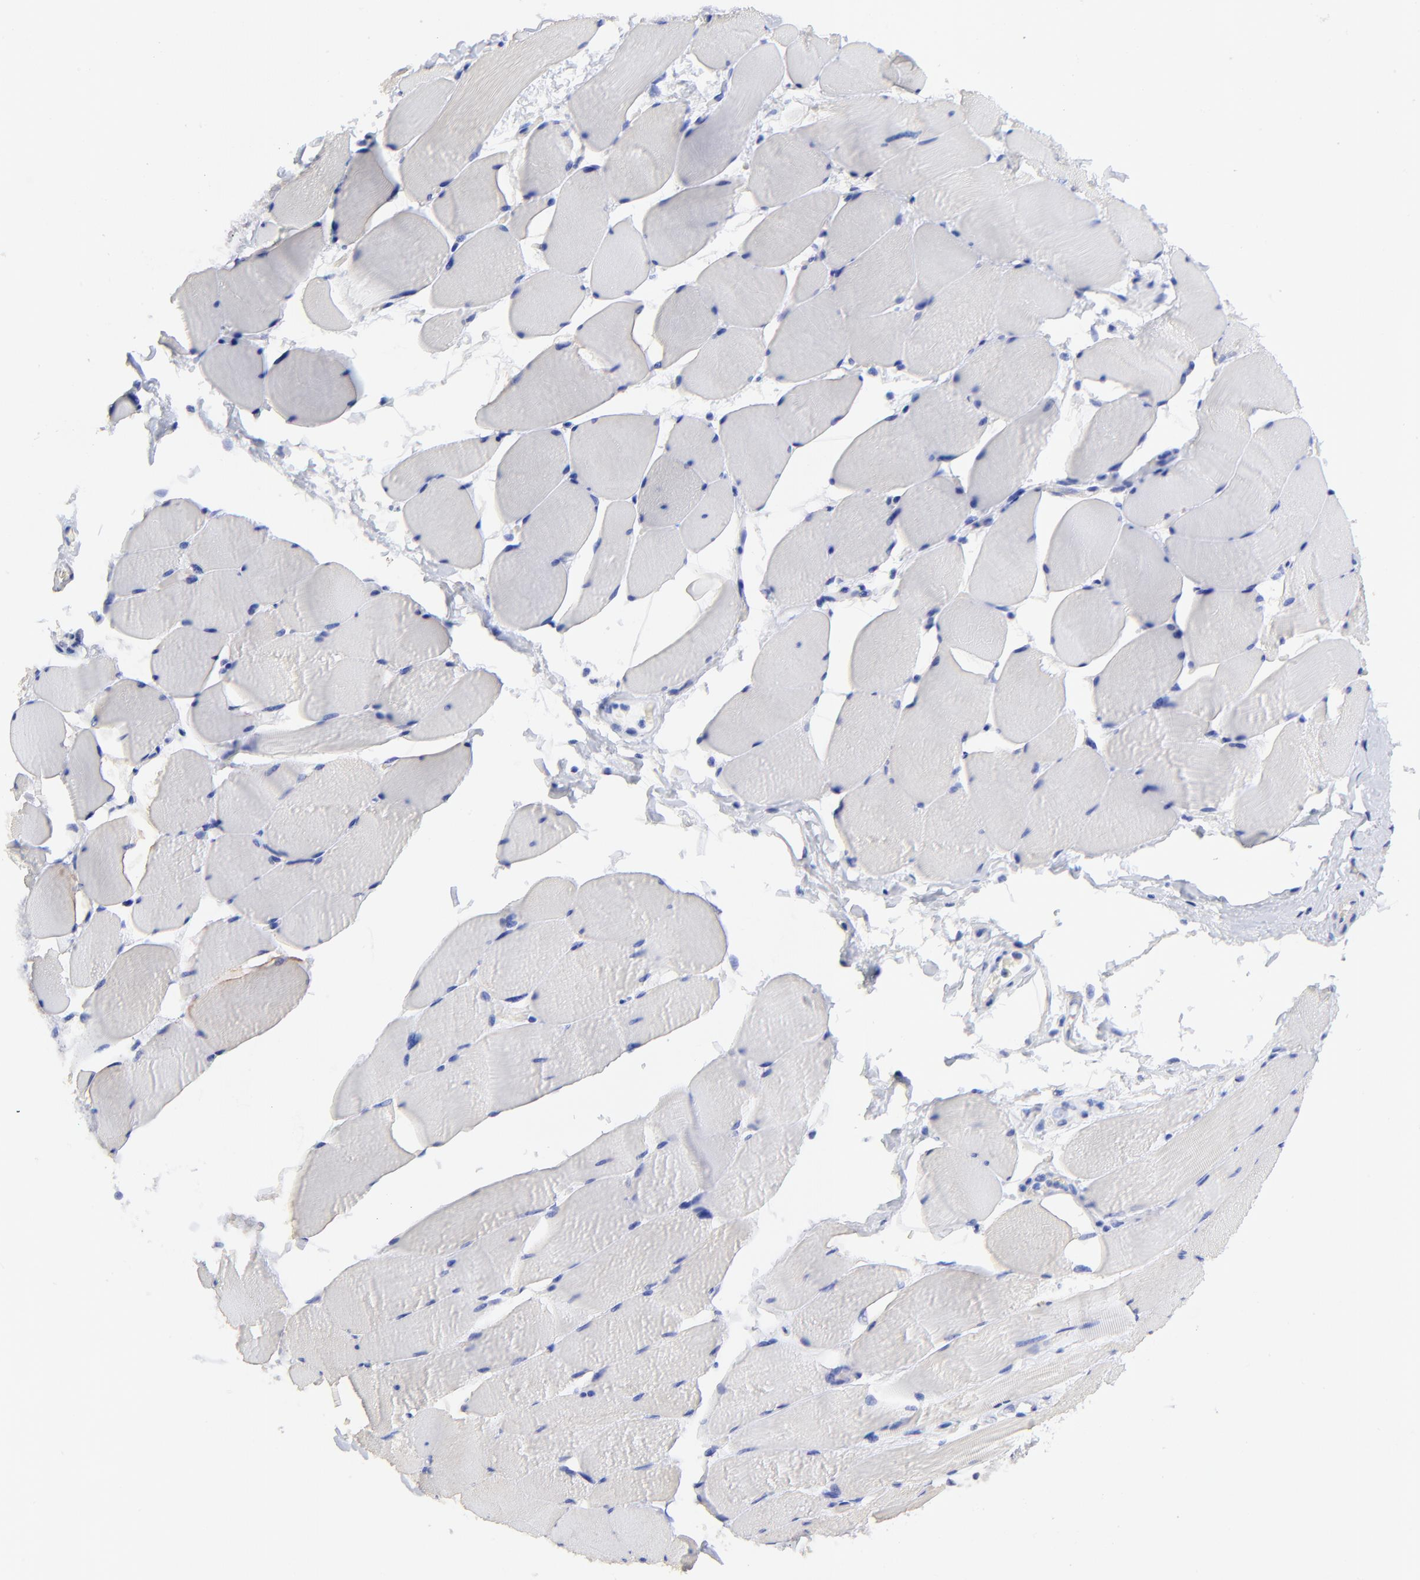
{"staining": {"intensity": "weak", "quantity": "<25%", "location": "cytoplasmic/membranous"}, "tissue": "skeletal muscle", "cell_type": "Myocytes", "image_type": "normal", "snomed": [{"axis": "morphology", "description": "Normal tissue, NOS"}, {"axis": "topography", "description": "Skeletal muscle"}], "caption": "DAB (3,3'-diaminobenzidine) immunohistochemical staining of unremarkable human skeletal muscle demonstrates no significant positivity in myocytes. (Brightfield microscopy of DAB immunohistochemistry (IHC) at high magnification).", "gene": "PDE4B", "patient": {"sex": "male", "age": 62}}